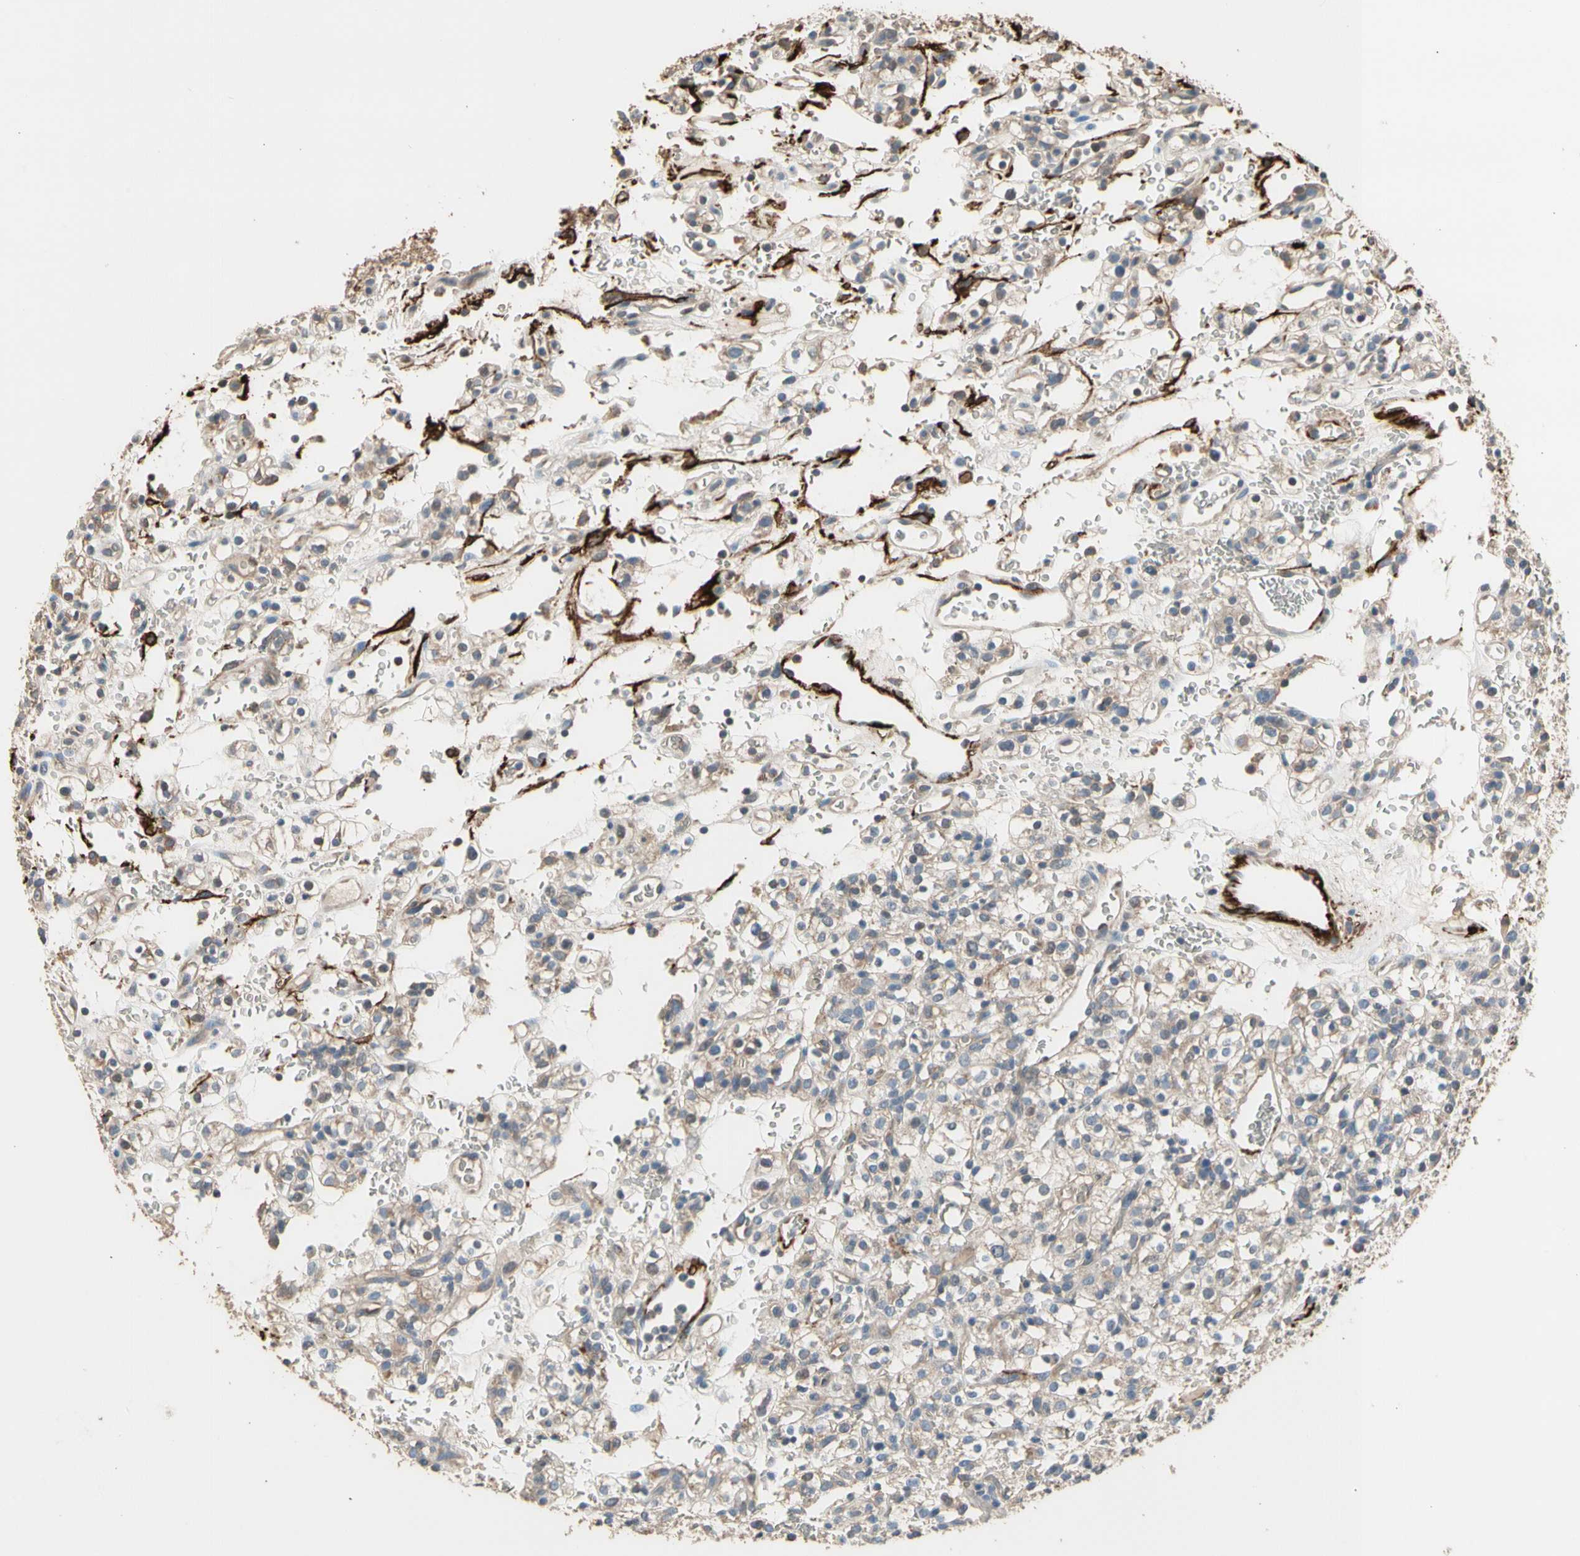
{"staining": {"intensity": "weak", "quantity": "25%-75%", "location": "cytoplasmic/membranous"}, "tissue": "renal cancer", "cell_type": "Tumor cells", "image_type": "cancer", "snomed": [{"axis": "morphology", "description": "Normal tissue, NOS"}, {"axis": "morphology", "description": "Adenocarcinoma, NOS"}, {"axis": "topography", "description": "Kidney"}], "caption": "Tumor cells reveal low levels of weak cytoplasmic/membranous staining in about 25%-75% of cells in human renal cancer.", "gene": "SUSD2", "patient": {"sex": "female", "age": 72}}